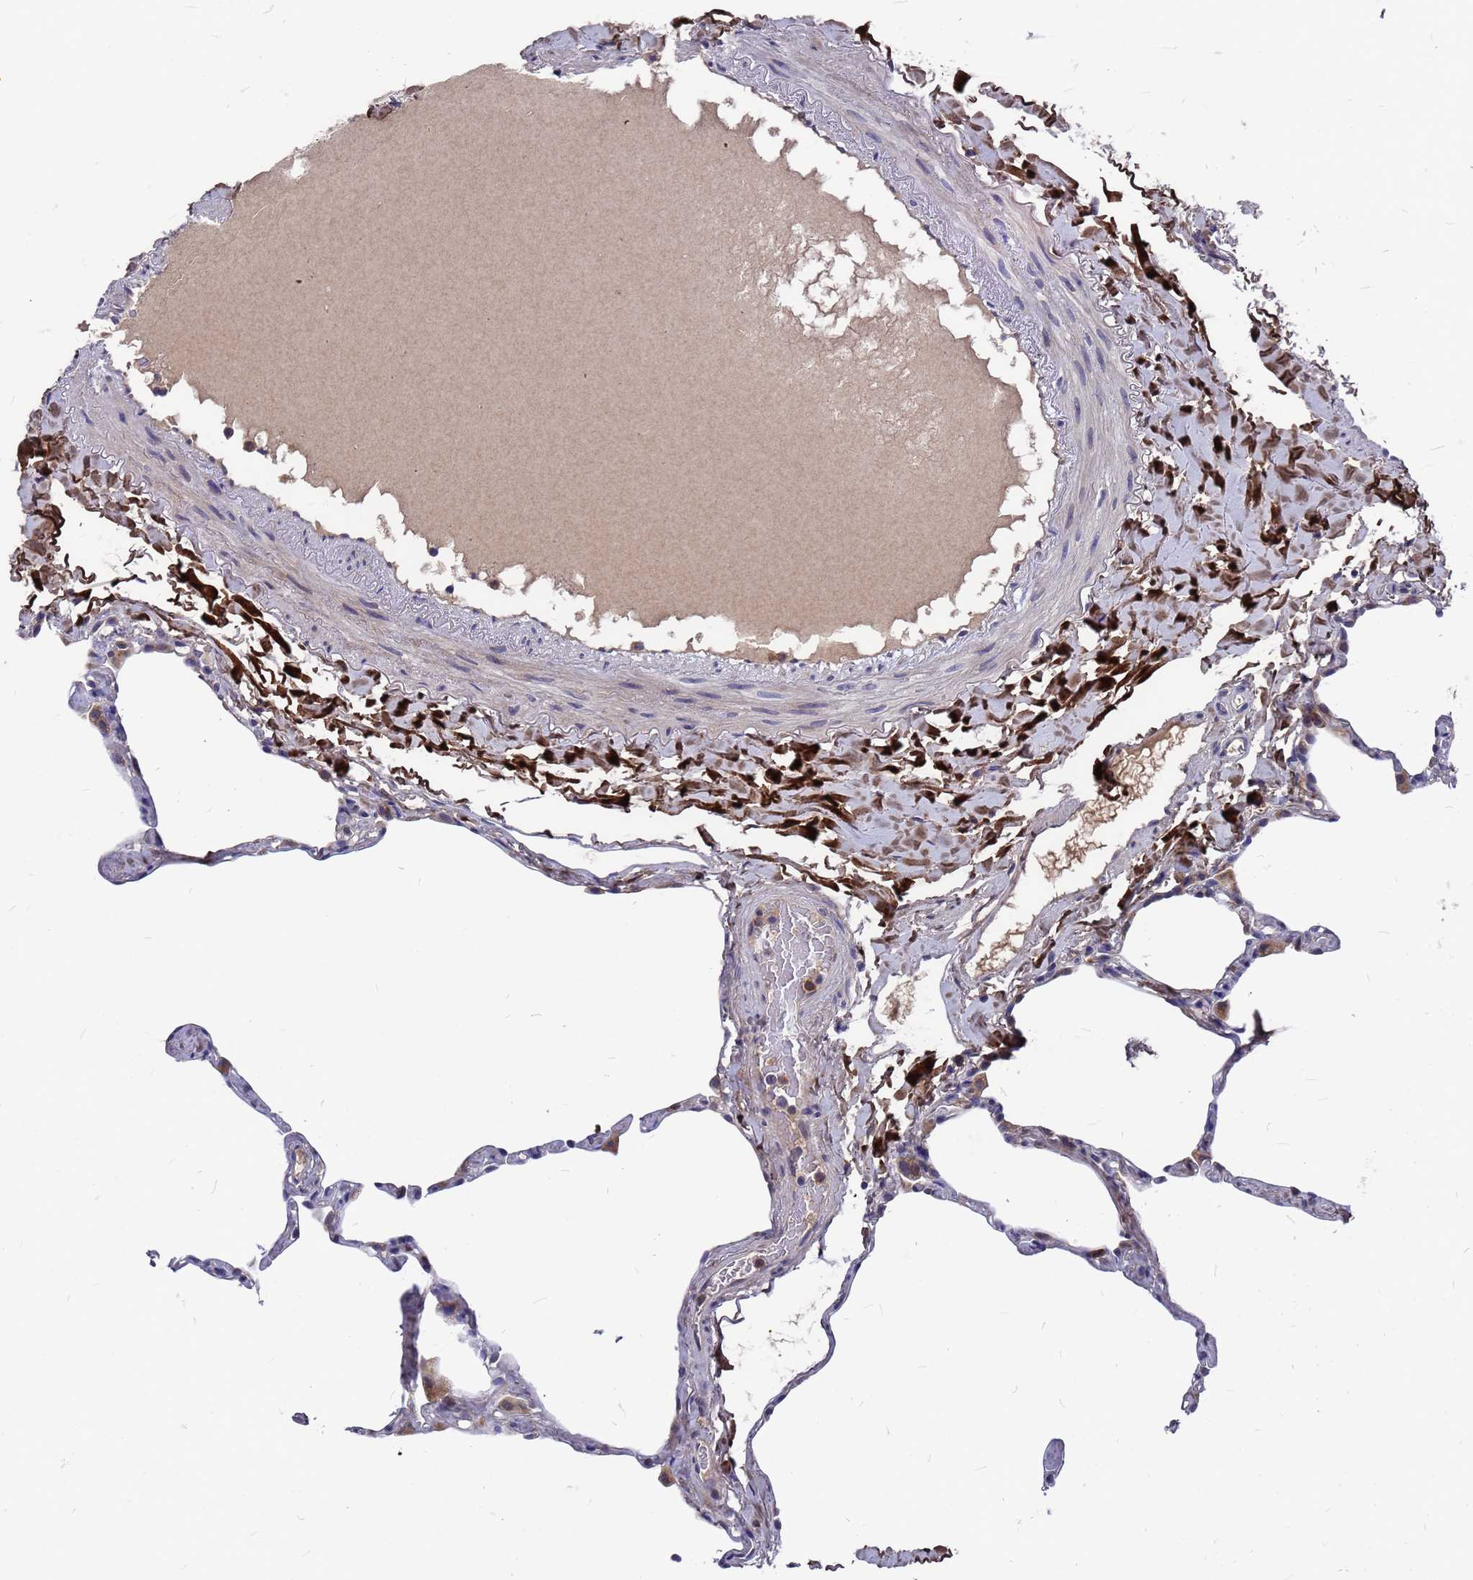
{"staining": {"intensity": "negative", "quantity": "none", "location": "none"}, "tissue": "lung", "cell_type": "Alveolar cells", "image_type": "normal", "snomed": [{"axis": "morphology", "description": "Normal tissue, NOS"}, {"axis": "topography", "description": "Lung"}], "caption": "Immunohistochemistry photomicrograph of unremarkable lung: lung stained with DAB reveals no significant protein expression in alveolar cells.", "gene": "ZNF717", "patient": {"sex": "male", "age": 65}}